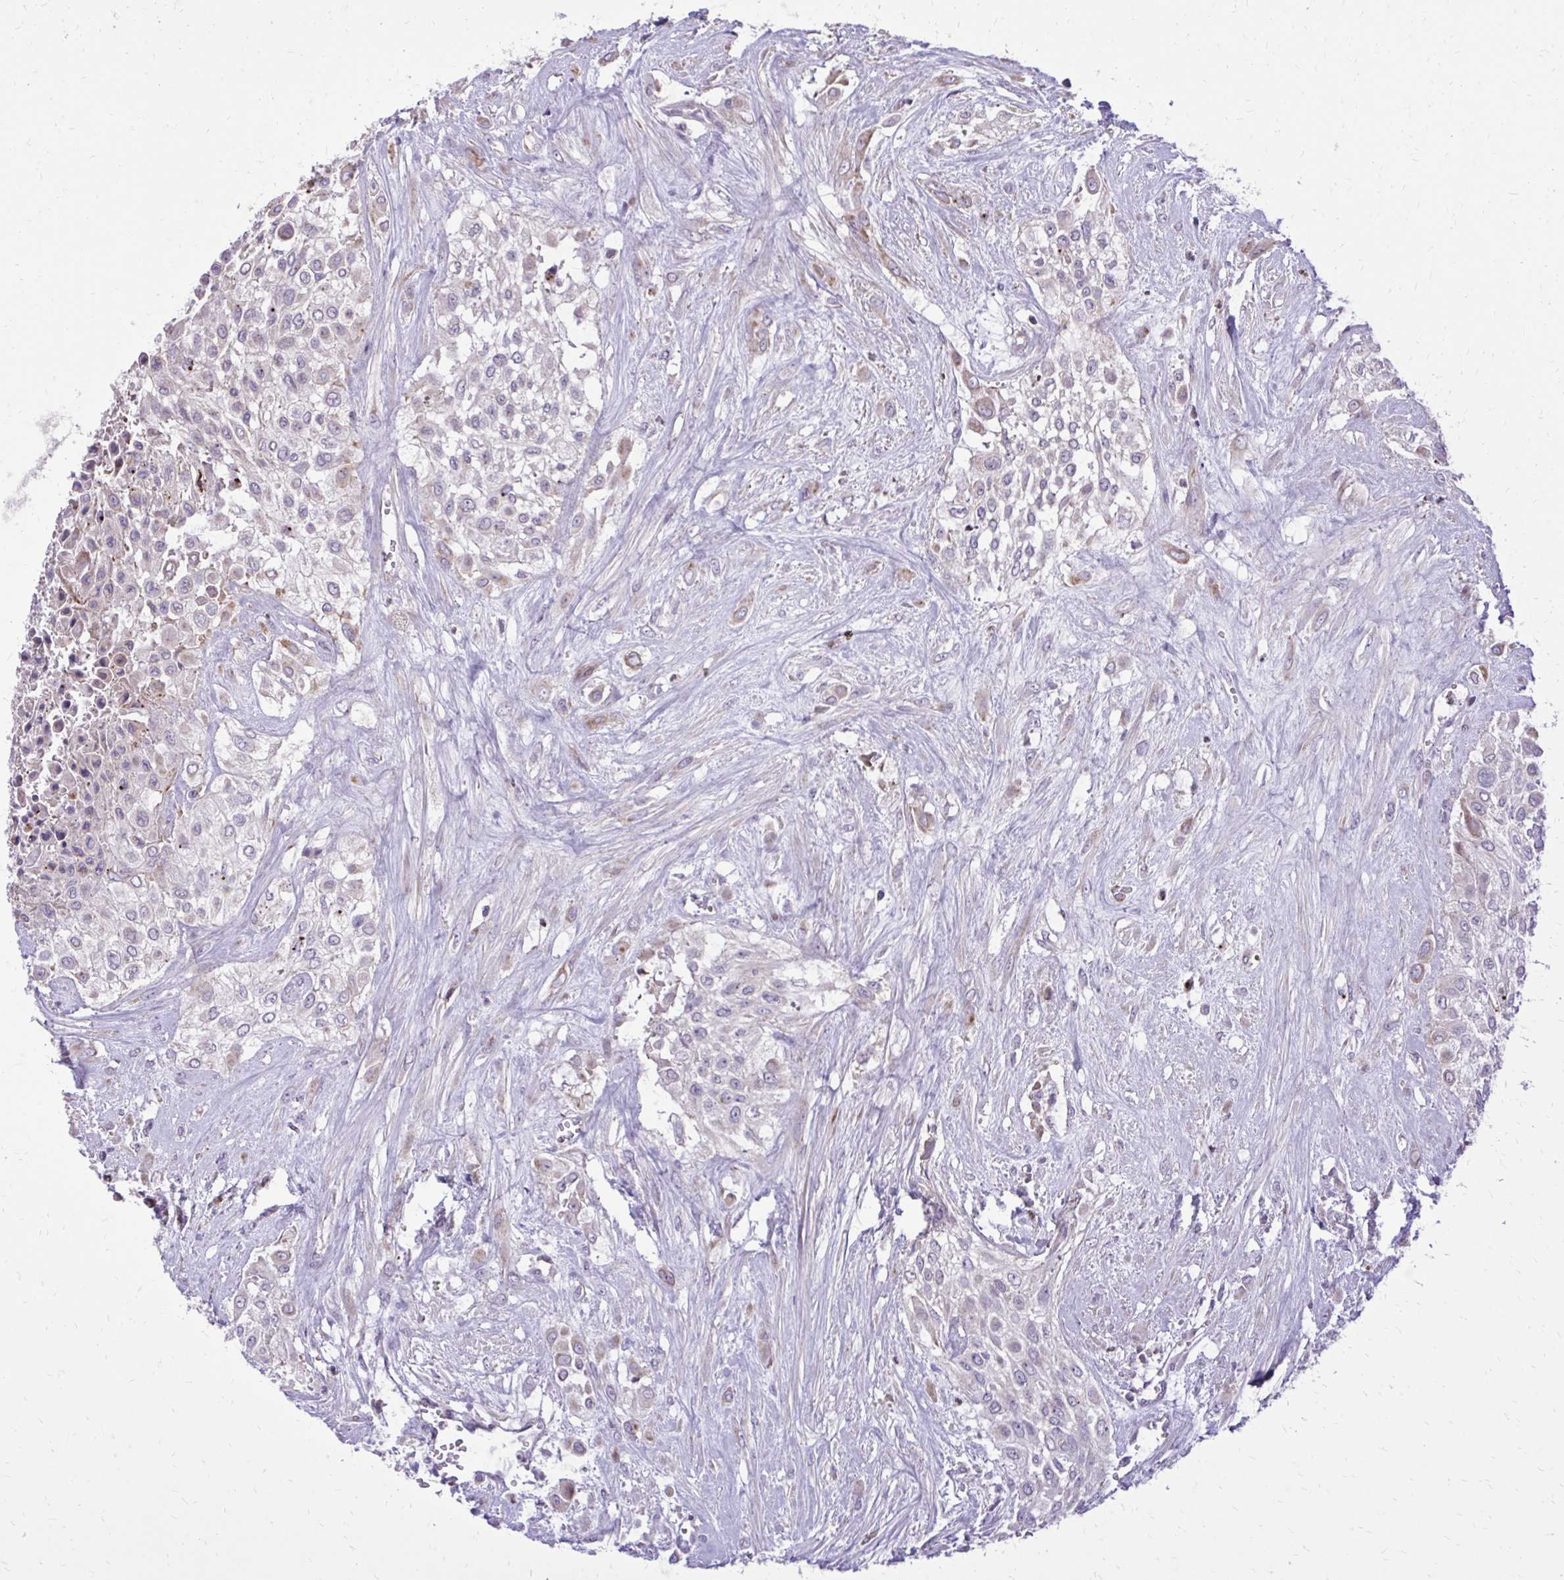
{"staining": {"intensity": "negative", "quantity": "none", "location": "none"}, "tissue": "urothelial cancer", "cell_type": "Tumor cells", "image_type": "cancer", "snomed": [{"axis": "morphology", "description": "Urothelial carcinoma, High grade"}, {"axis": "topography", "description": "Urinary bladder"}], "caption": "A histopathology image of human urothelial cancer is negative for staining in tumor cells. (DAB (3,3'-diaminobenzidine) immunohistochemistry (IHC) with hematoxylin counter stain).", "gene": "ABCC3", "patient": {"sex": "male", "age": 57}}